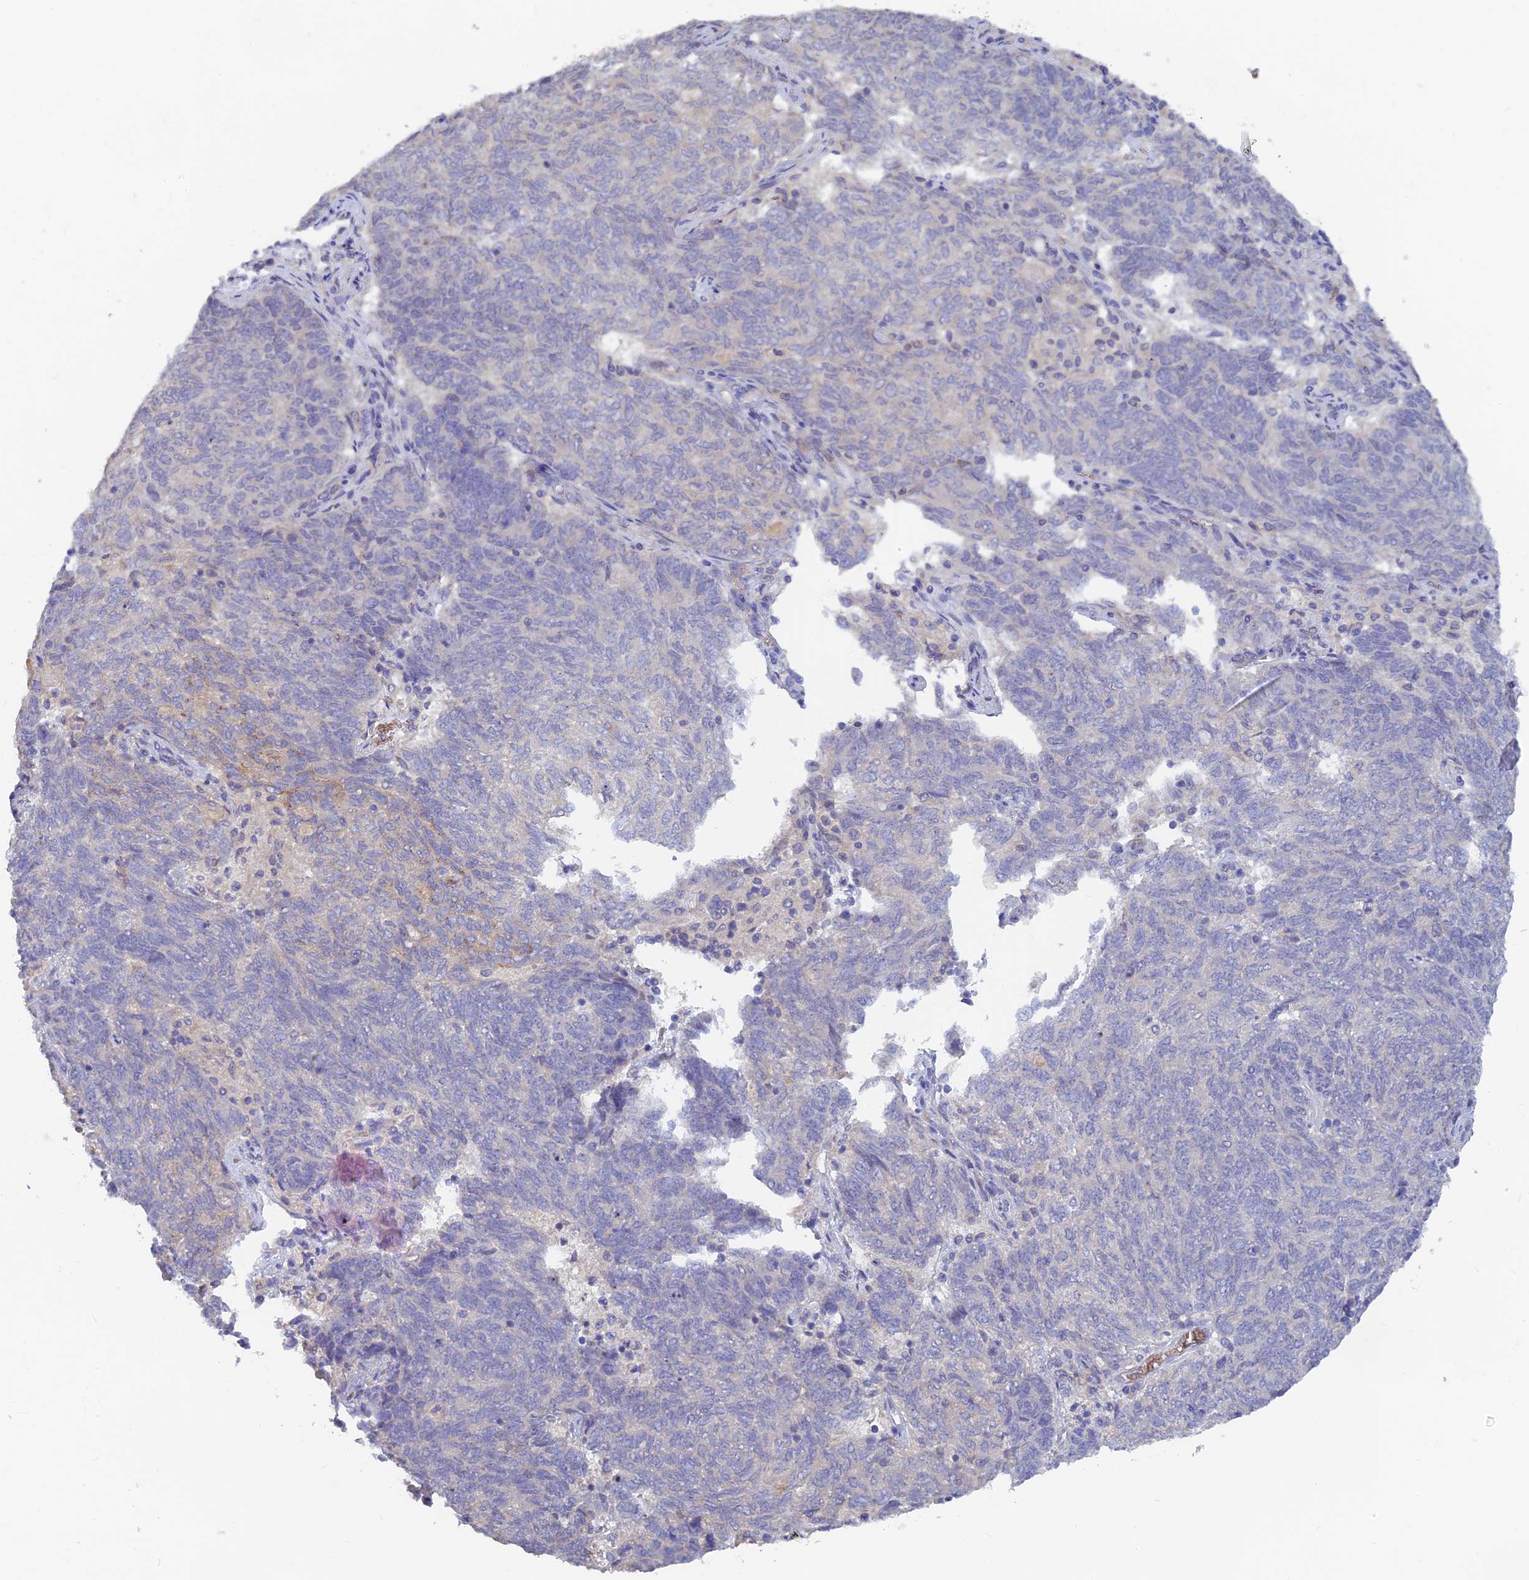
{"staining": {"intensity": "negative", "quantity": "none", "location": "none"}, "tissue": "endometrial cancer", "cell_type": "Tumor cells", "image_type": "cancer", "snomed": [{"axis": "morphology", "description": "Adenocarcinoma, NOS"}, {"axis": "topography", "description": "Endometrium"}], "caption": "Immunohistochemistry histopathology image of neoplastic tissue: endometrial cancer (adenocarcinoma) stained with DAB (3,3'-diaminobenzidine) exhibits no significant protein expression in tumor cells. Brightfield microscopy of IHC stained with DAB (3,3'-diaminobenzidine) (brown) and hematoxylin (blue), captured at high magnification.", "gene": "ARRDC1", "patient": {"sex": "female", "age": 80}}